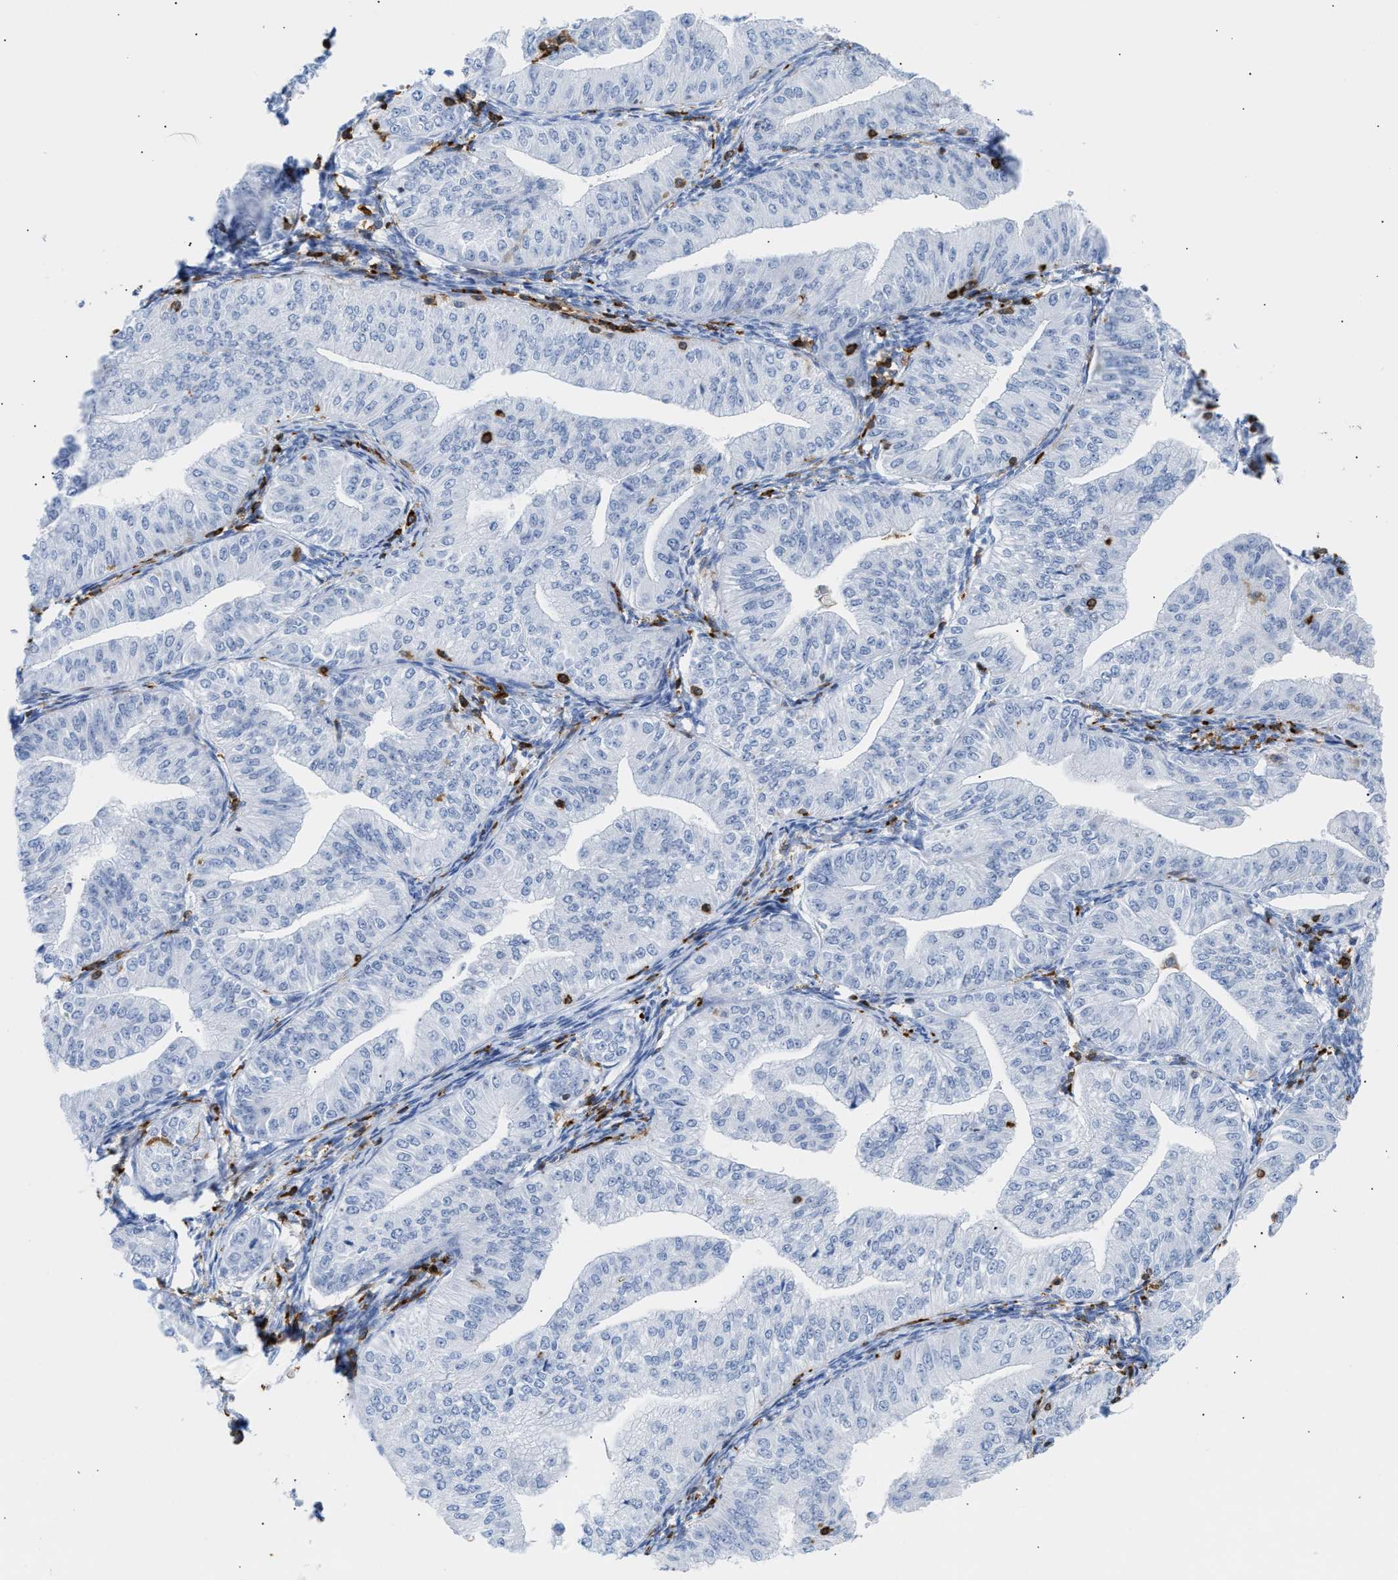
{"staining": {"intensity": "negative", "quantity": "none", "location": "none"}, "tissue": "endometrial cancer", "cell_type": "Tumor cells", "image_type": "cancer", "snomed": [{"axis": "morphology", "description": "Normal tissue, NOS"}, {"axis": "morphology", "description": "Adenocarcinoma, NOS"}, {"axis": "topography", "description": "Endometrium"}], "caption": "This histopathology image is of endometrial cancer (adenocarcinoma) stained with immunohistochemistry (IHC) to label a protein in brown with the nuclei are counter-stained blue. There is no positivity in tumor cells. (Brightfield microscopy of DAB (3,3'-diaminobenzidine) immunohistochemistry (IHC) at high magnification).", "gene": "LCP1", "patient": {"sex": "female", "age": 53}}